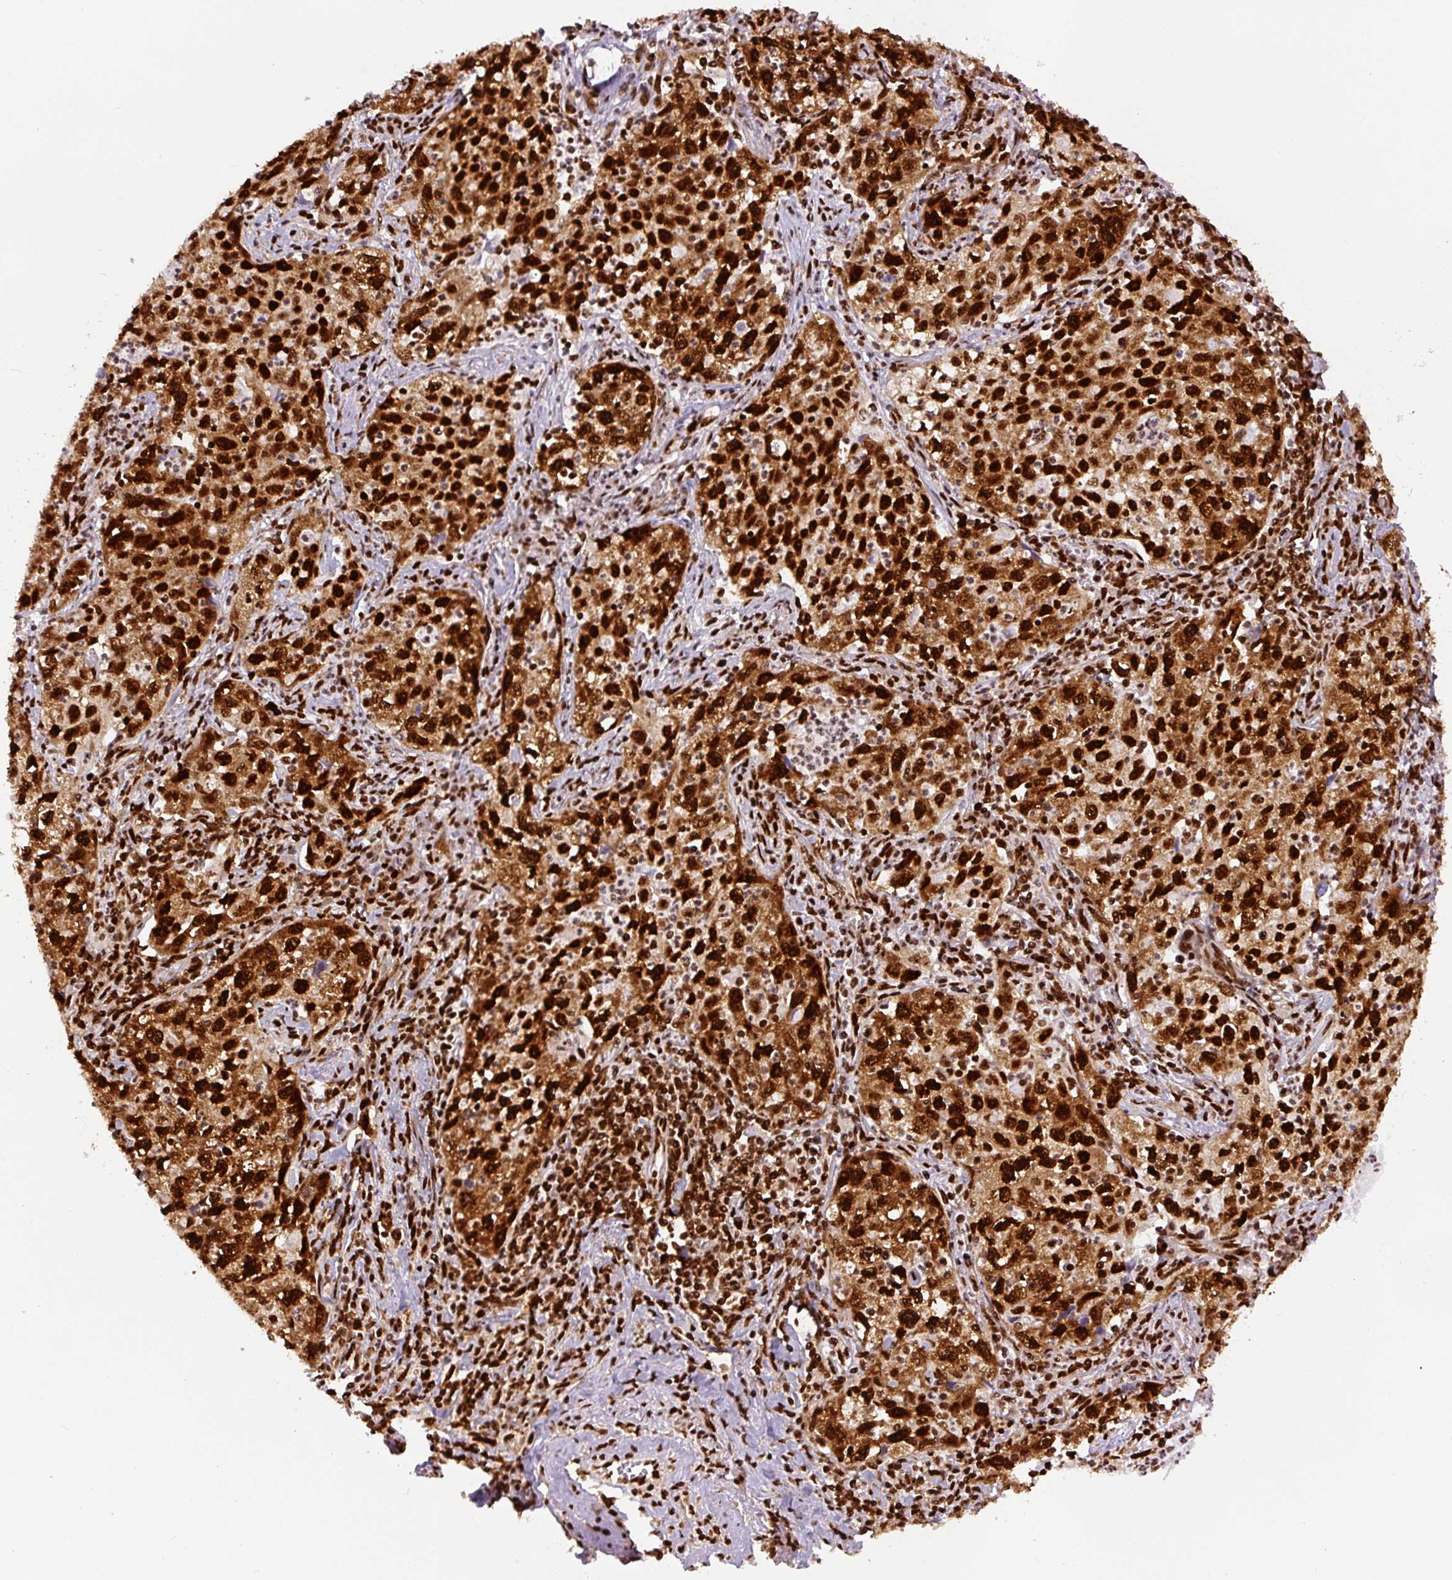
{"staining": {"intensity": "strong", "quantity": ">75%", "location": "cytoplasmic/membranous,nuclear"}, "tissue": "lung cancer", "cell_type": "Tumor cells", "image_type": "cancer", "snomed": [{"axis": "morphology", "description": "Squamous cell carcinoma, NOS"}, {"axis": "topography", "description": "Lung"}], "caption": "Lung cancer stained with DAB immunohistochemistry (IHC) reveals high levels of strong cytoplasmic/membranous and nuclear expression in approximately >75% of tumor cells.", "gene": "FUS", "patient": {"sex": "male", "age": 71}}